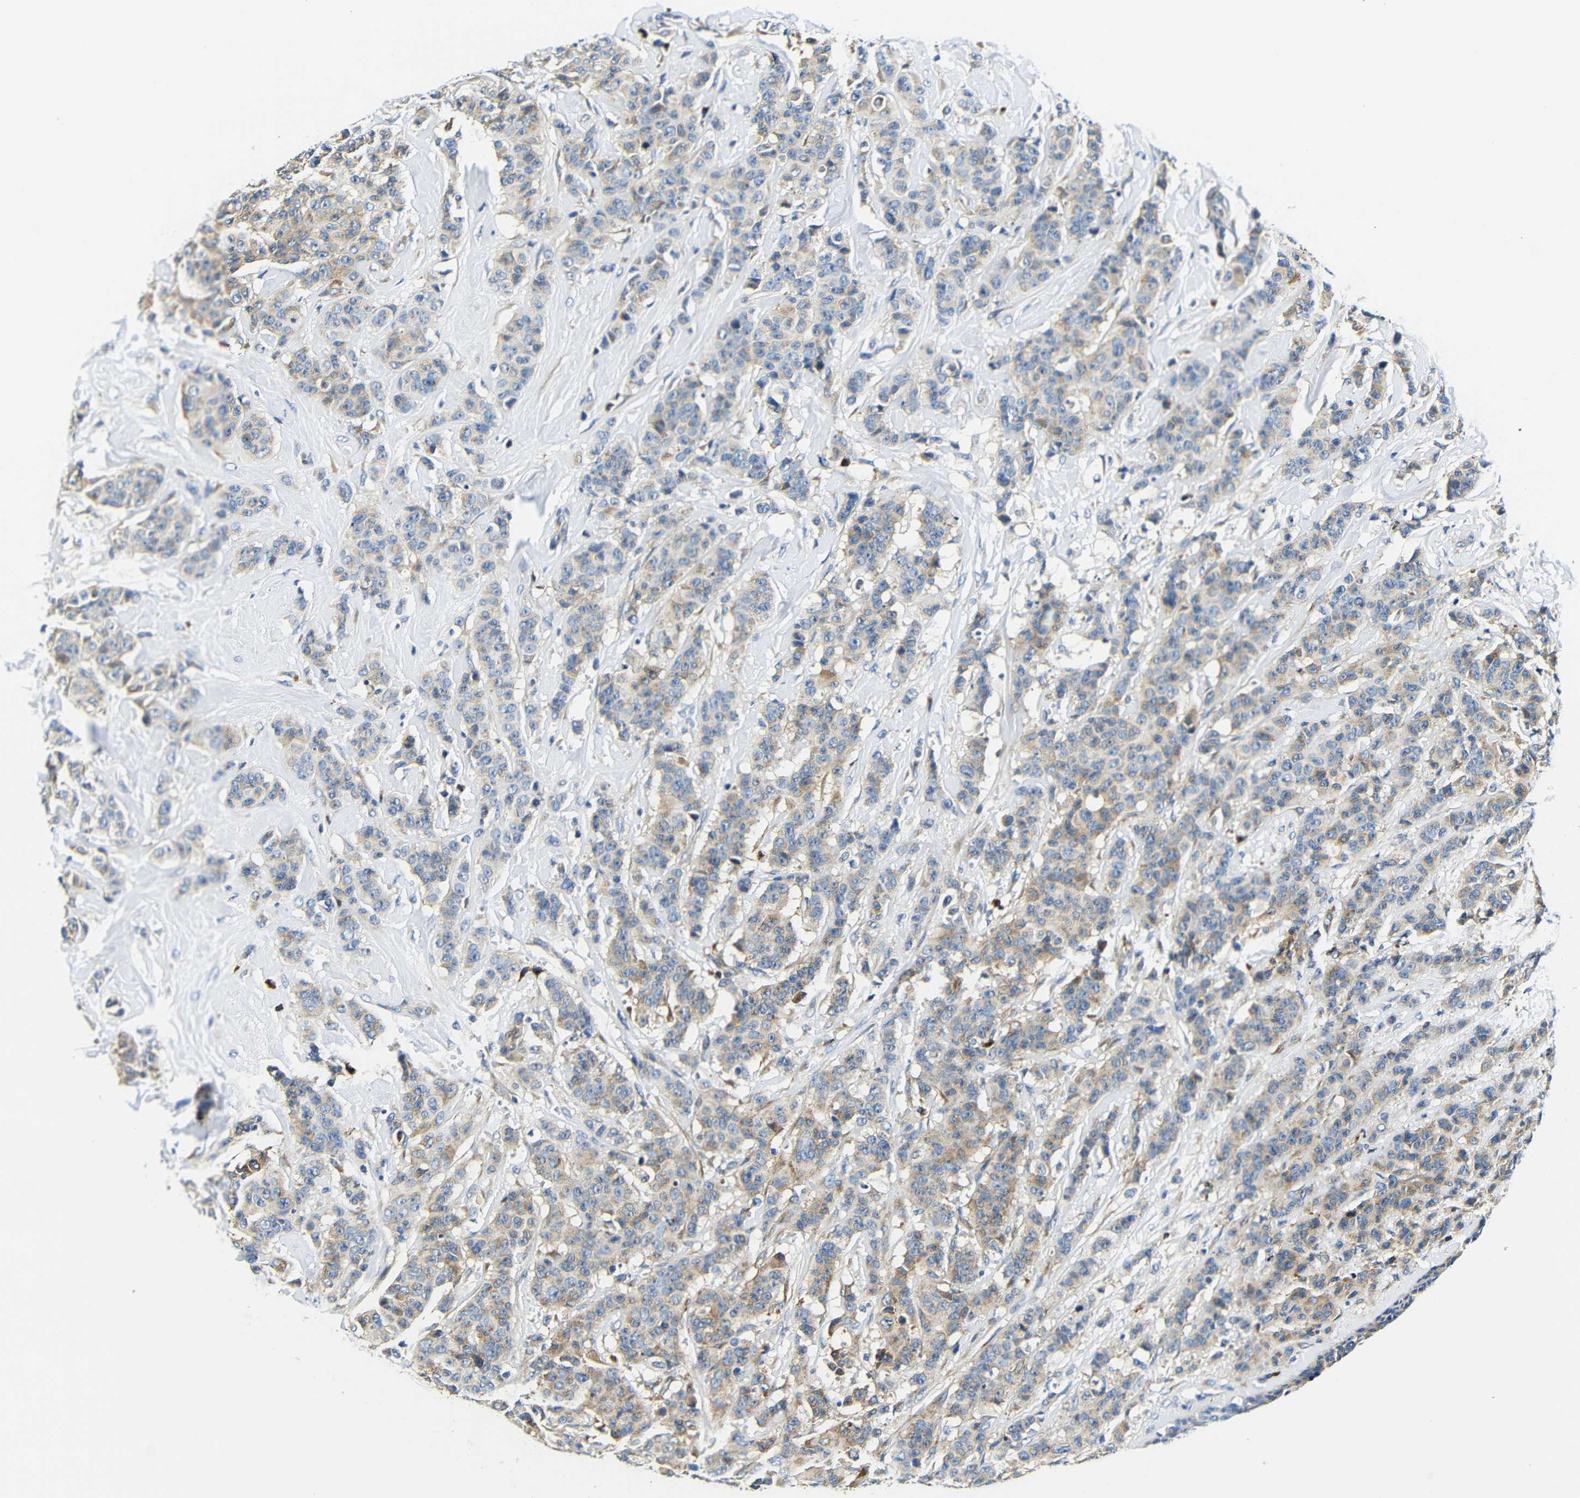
{"staining": {"intensity": "weak", "quantity": ">75%", "location": "cytoplasmic/membranous"}, "tissue": "breast cancer", "cell_type": "Tumor cells", "image_type": "cancer", "snomed": [{"axis": "morphology", "description": "Normal tissue, NOS"}, {"axis": "morphology", "description": "Duct carcinoma"}, {"axis": "topography", "description": "Breast"}], "caption": "The micrograph demonstrates a brown stain indicating the presence of a protein in the cytoplasmic/membranous of tumor cells in breast invasive ductal carcinoma.", "gene": "USO1", "patient": {"sex": "female", "age": 40}}